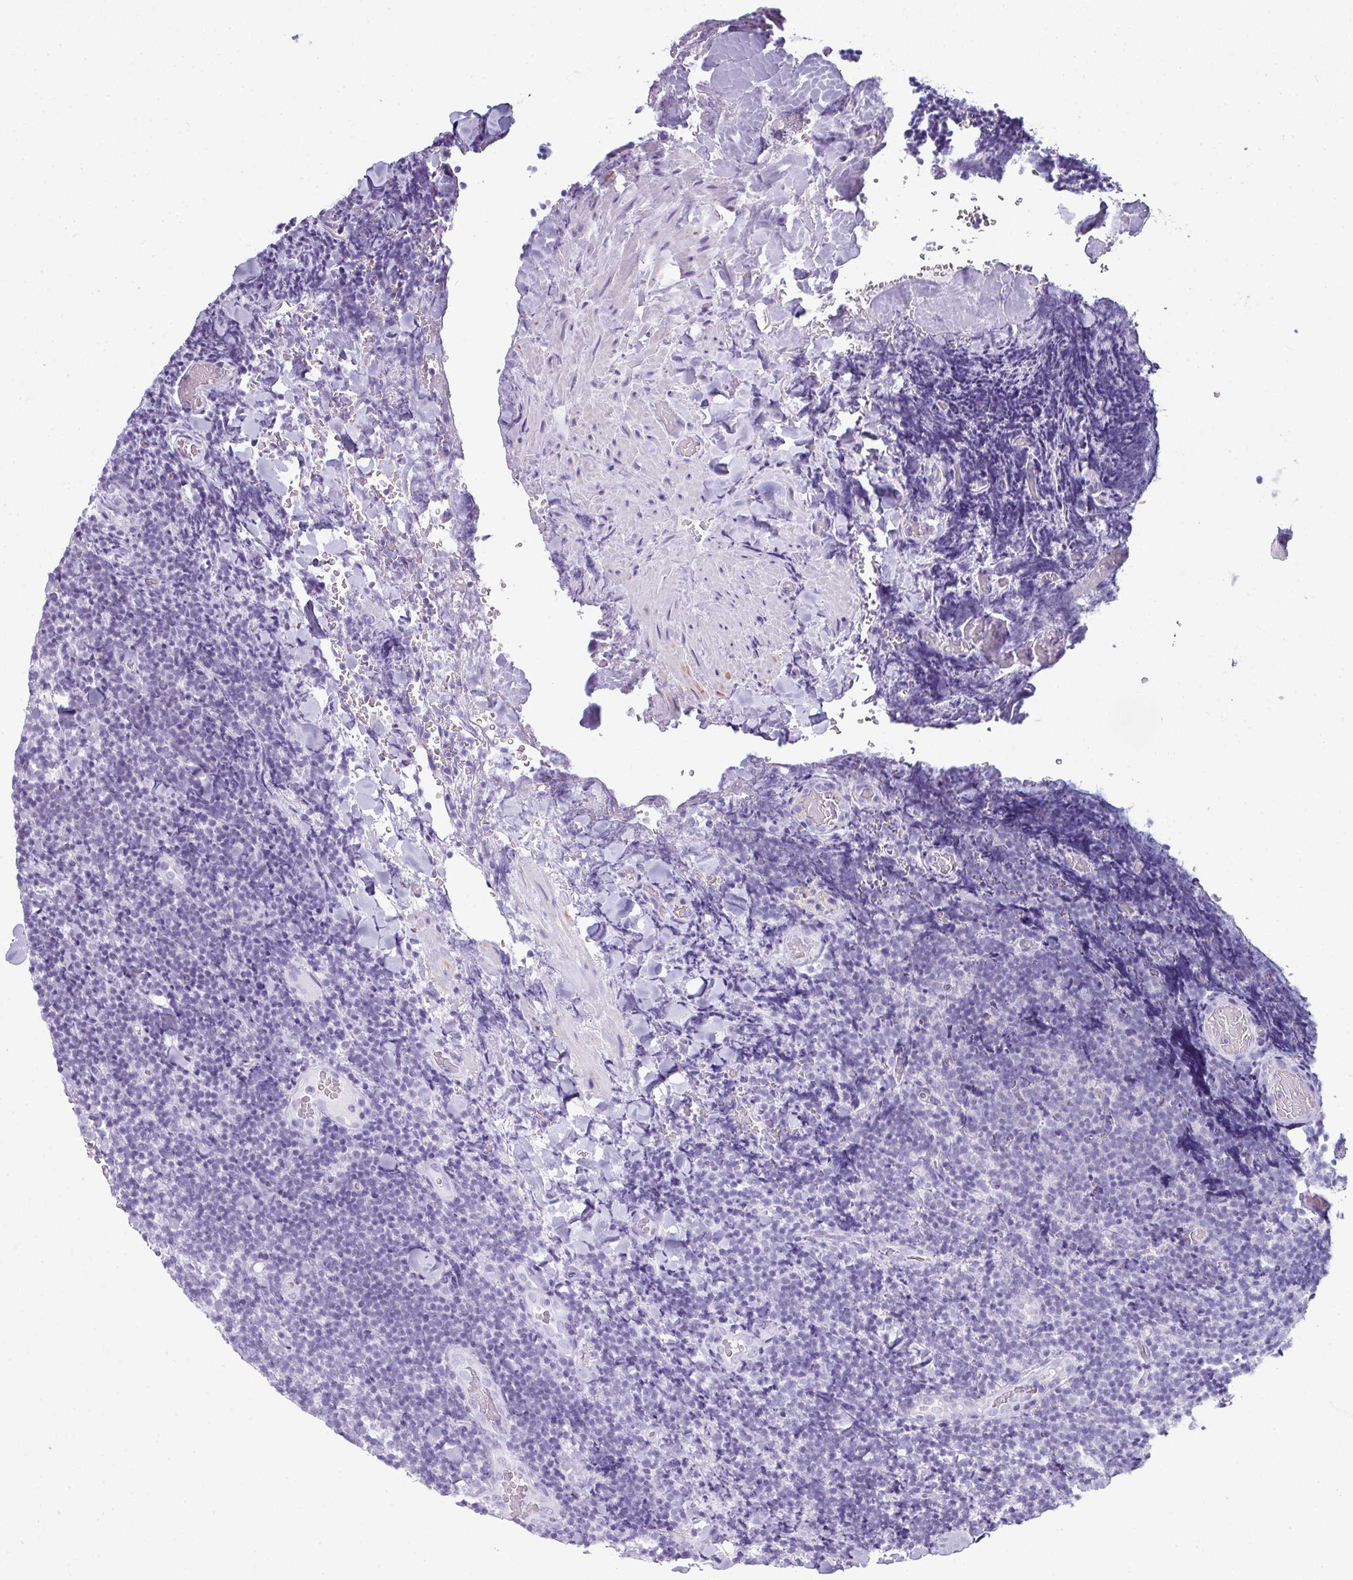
{"staining": {"intensity": "negative", "quantity": "none", "location": "none"}, "tissue": "lymphoma", "cell_type": "Tumor cells", "image_type": "cancer", "snomed": [{"axis": "morphology", "description": "Malignant lymphoma, non-Hodgkin's type, Low grade"}, {"axis": "topography", "description": "Lymph node"}], "caption": "This is an immunohistochemistry micrograph of human lymphoma. There is no expression in tumor cells.", "gene": "ABCC5", "patient": {"sex": "male", "age": 66}}